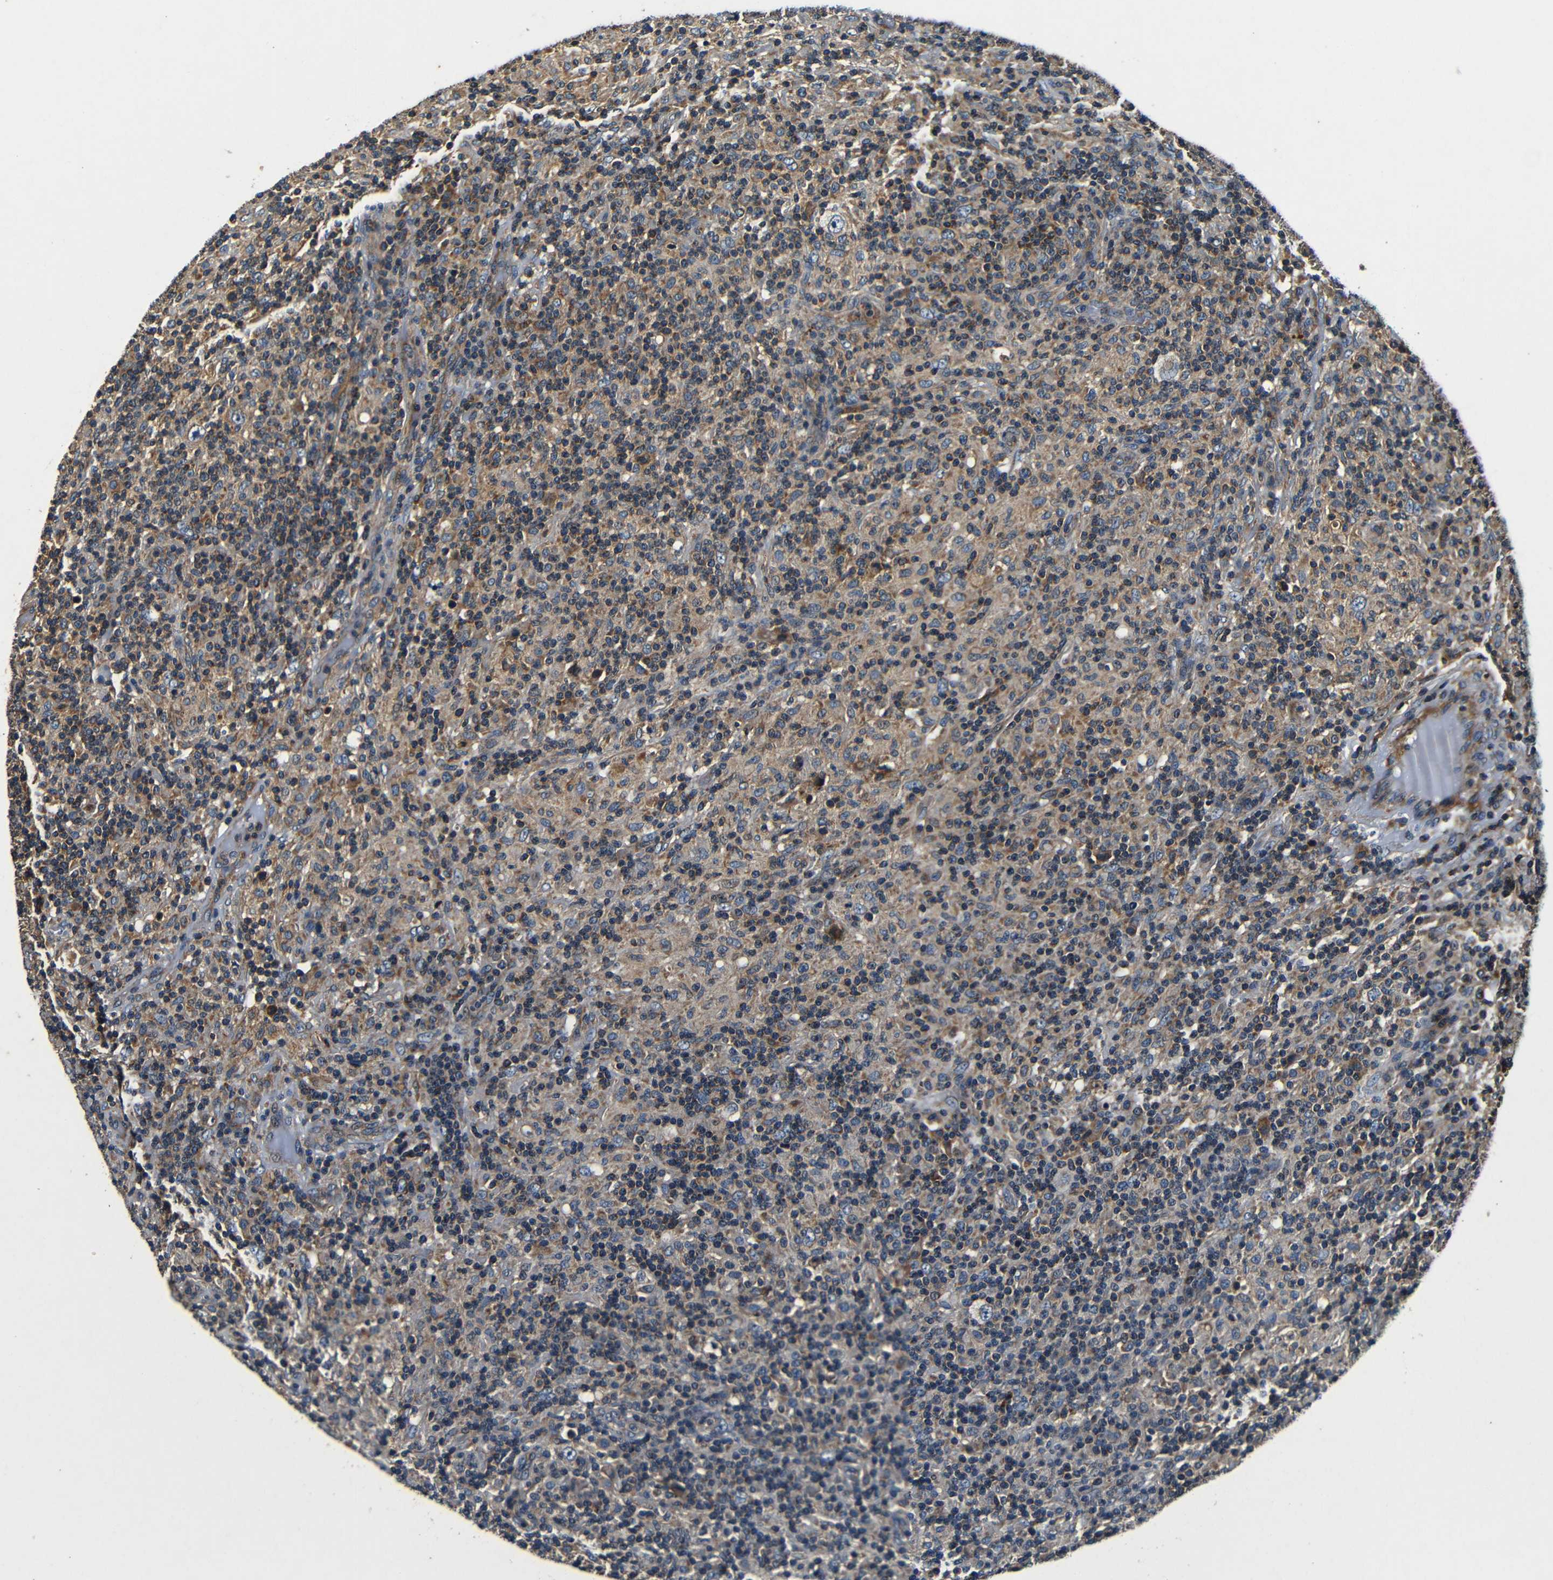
{"staining": {"intensity": "moderate", "quantity": "25%-75%", "location": "cytoplasmic/membranous"}, "tissue": "lymphoma", "cell_type": "Tumor cells", "image_type": "cancer", "snomed": [{"axis": "morphology", "description": "Hodgkin's disease, NOS"}, {"axis": "topography", "description": "Lymph node"}], "caption": "A high-resolution image shows IHC staining of Hodgkin's disease, which displays moderate cytoplasmic/membranous expression in about 25%-75% of tumor cells.", "gene": "MTX1", "patient": {"sex": "male", "age": 70}}